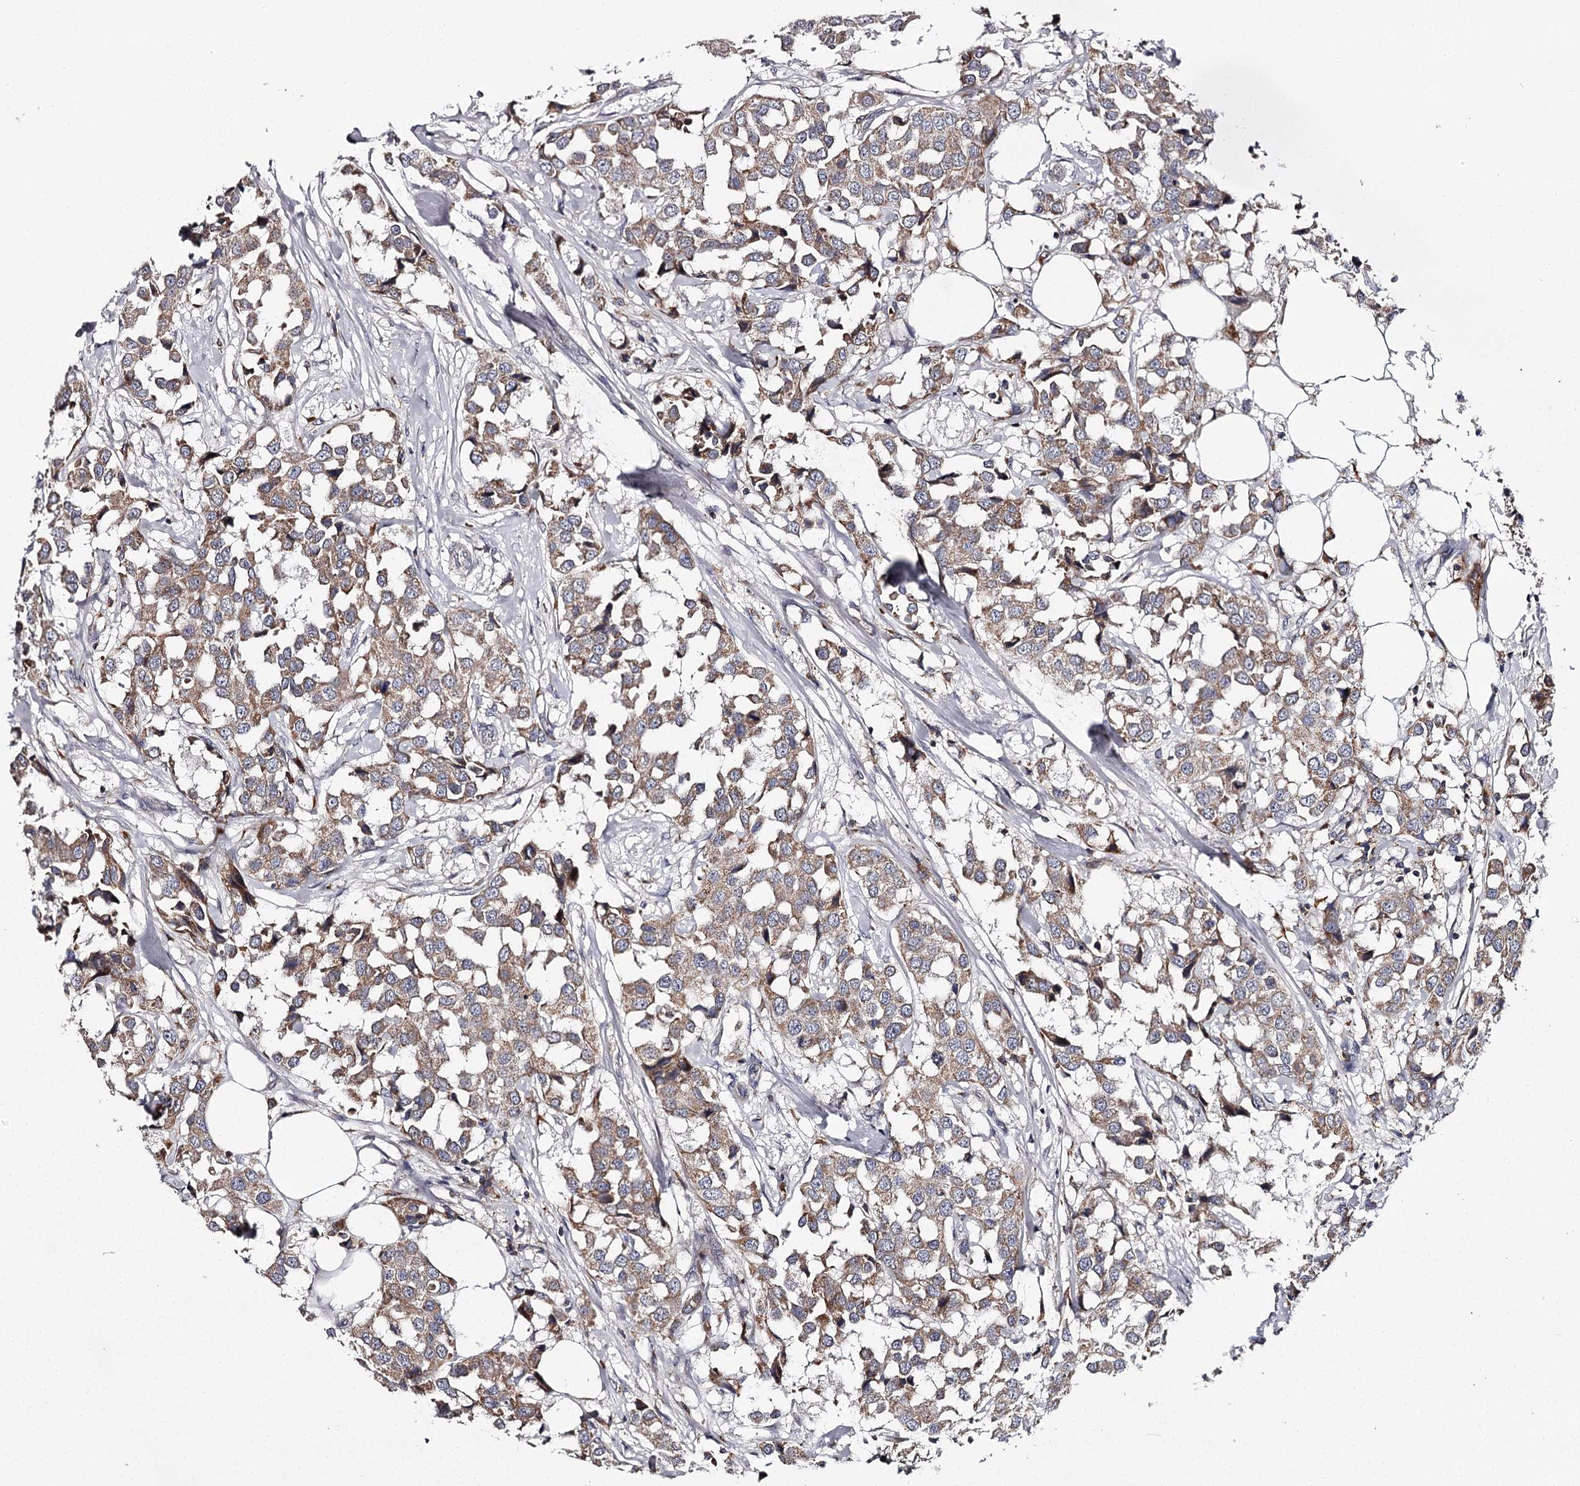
{"staining": {"intensity": "moderate", "quantity": ">75%", "location": "cytoplasmic/membranous"}, "tissue": "breast cancer", "cell_type": "Tumor cells", "image_type": "cancer", "snomed": [{"axis": "morphology", "description": "Duct carcinoma"}, {"axis": "topography", "description": "Breast"}], "caption": "High-power microscopy captured an IHC micrograph of breast cancer, revealing moderate cytoplasmic/membranous staining in about >75% of tumor cells.", "gene": "RASSF6", "patient": {"sex": "female", "age": 80}}